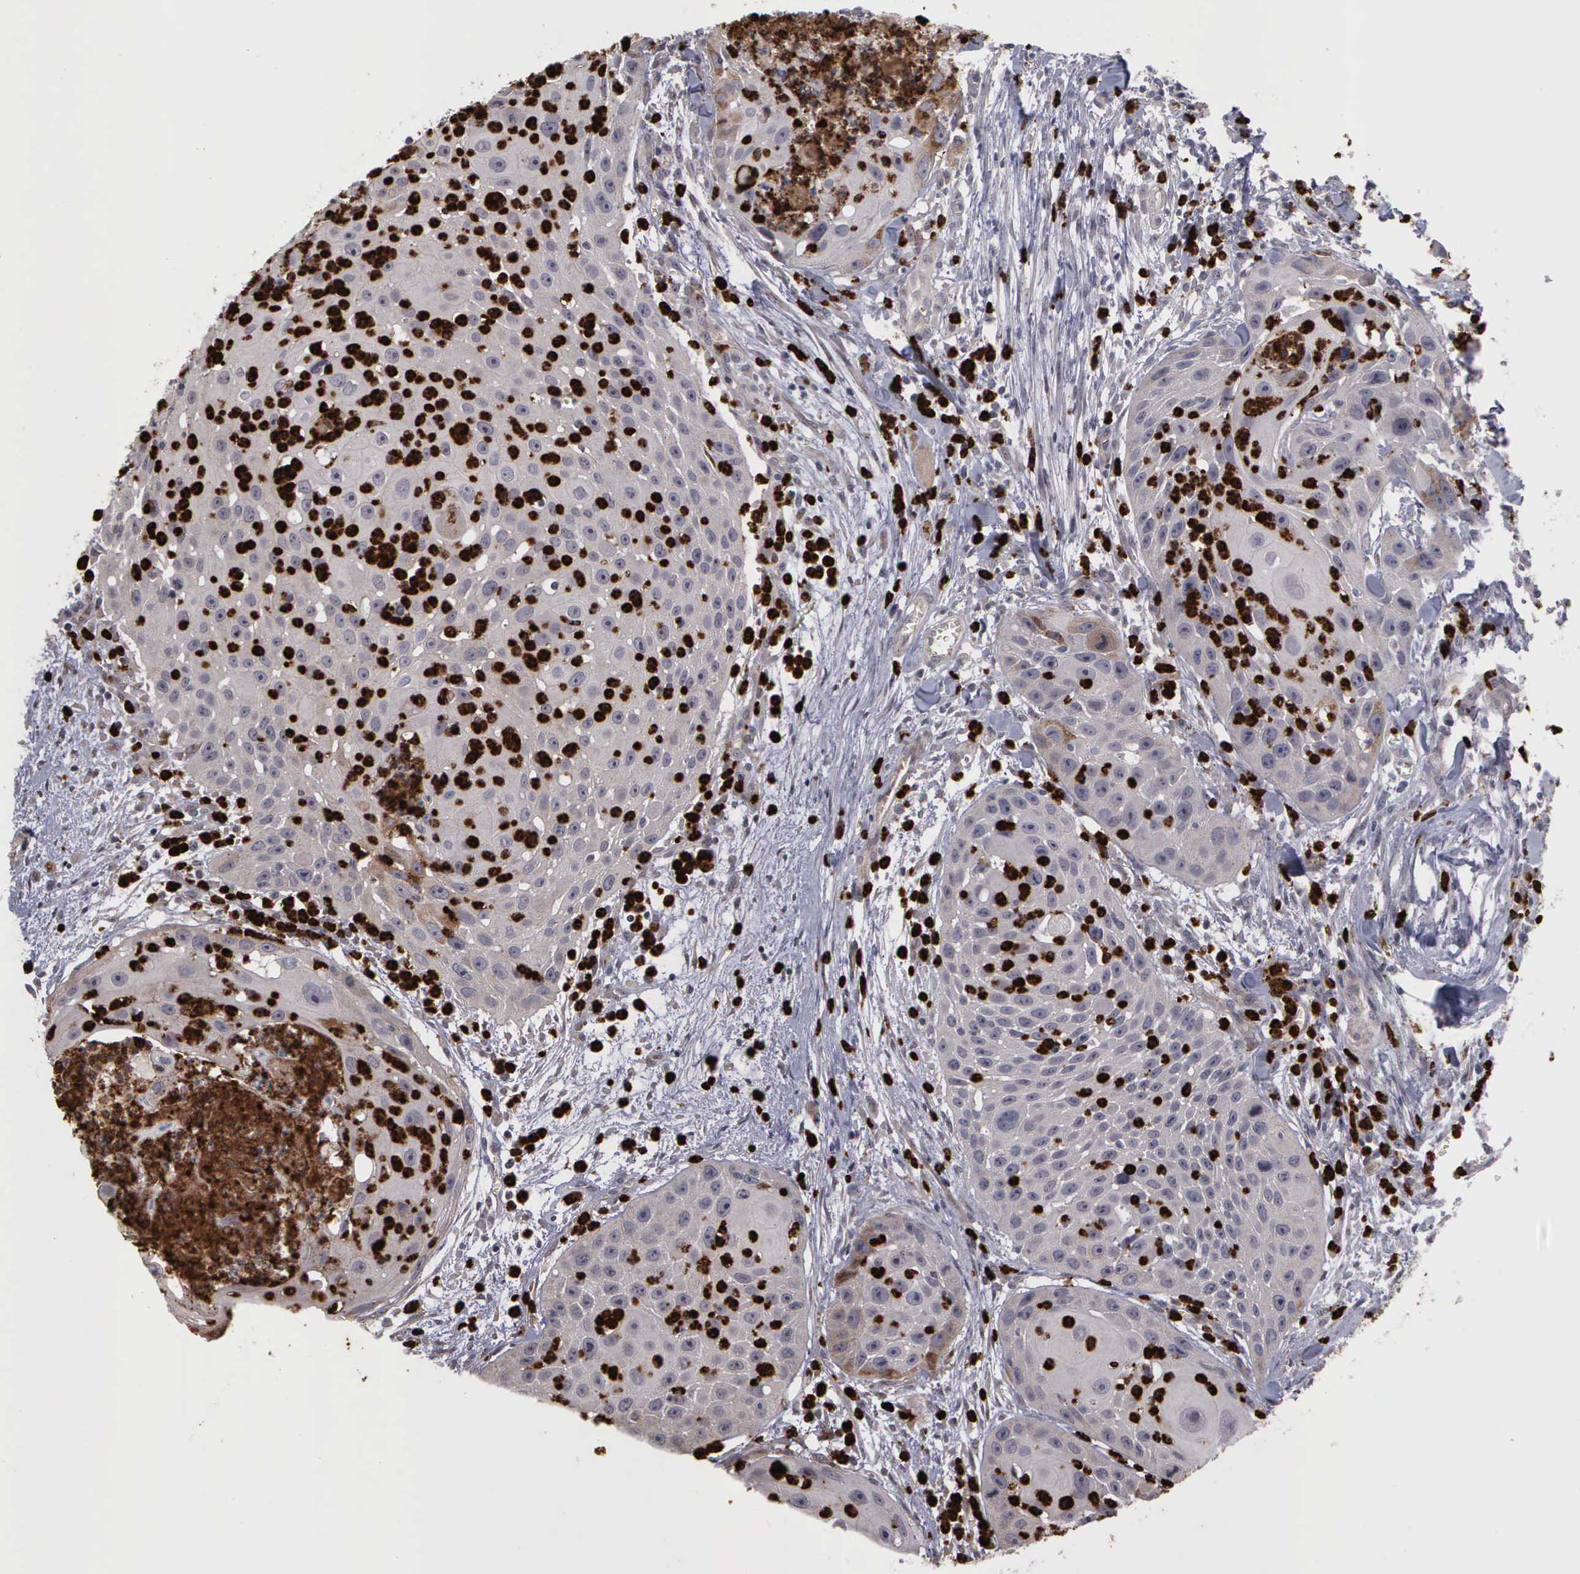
{"staining": {"intensity": "negative", "quantity": "none", "location": "none"}, "tissue": "head and neck cancer", "cell_type": "Tumor cells", "image_type": "cancer", "snomed": [{"axis": "morphology", "description": "Squamous cell carcinoma, NOS"}, {"axis": "topography", "description": "Head-Neck"}], "caption": "Immunohistochemistry photomicrograph of human squamous cell carcinoma (head and neck) stained for a protein (brown), which shows no staining in tumor cells.", "gene": "MMP9", "patient": {"sex": "male", "age": 64}}